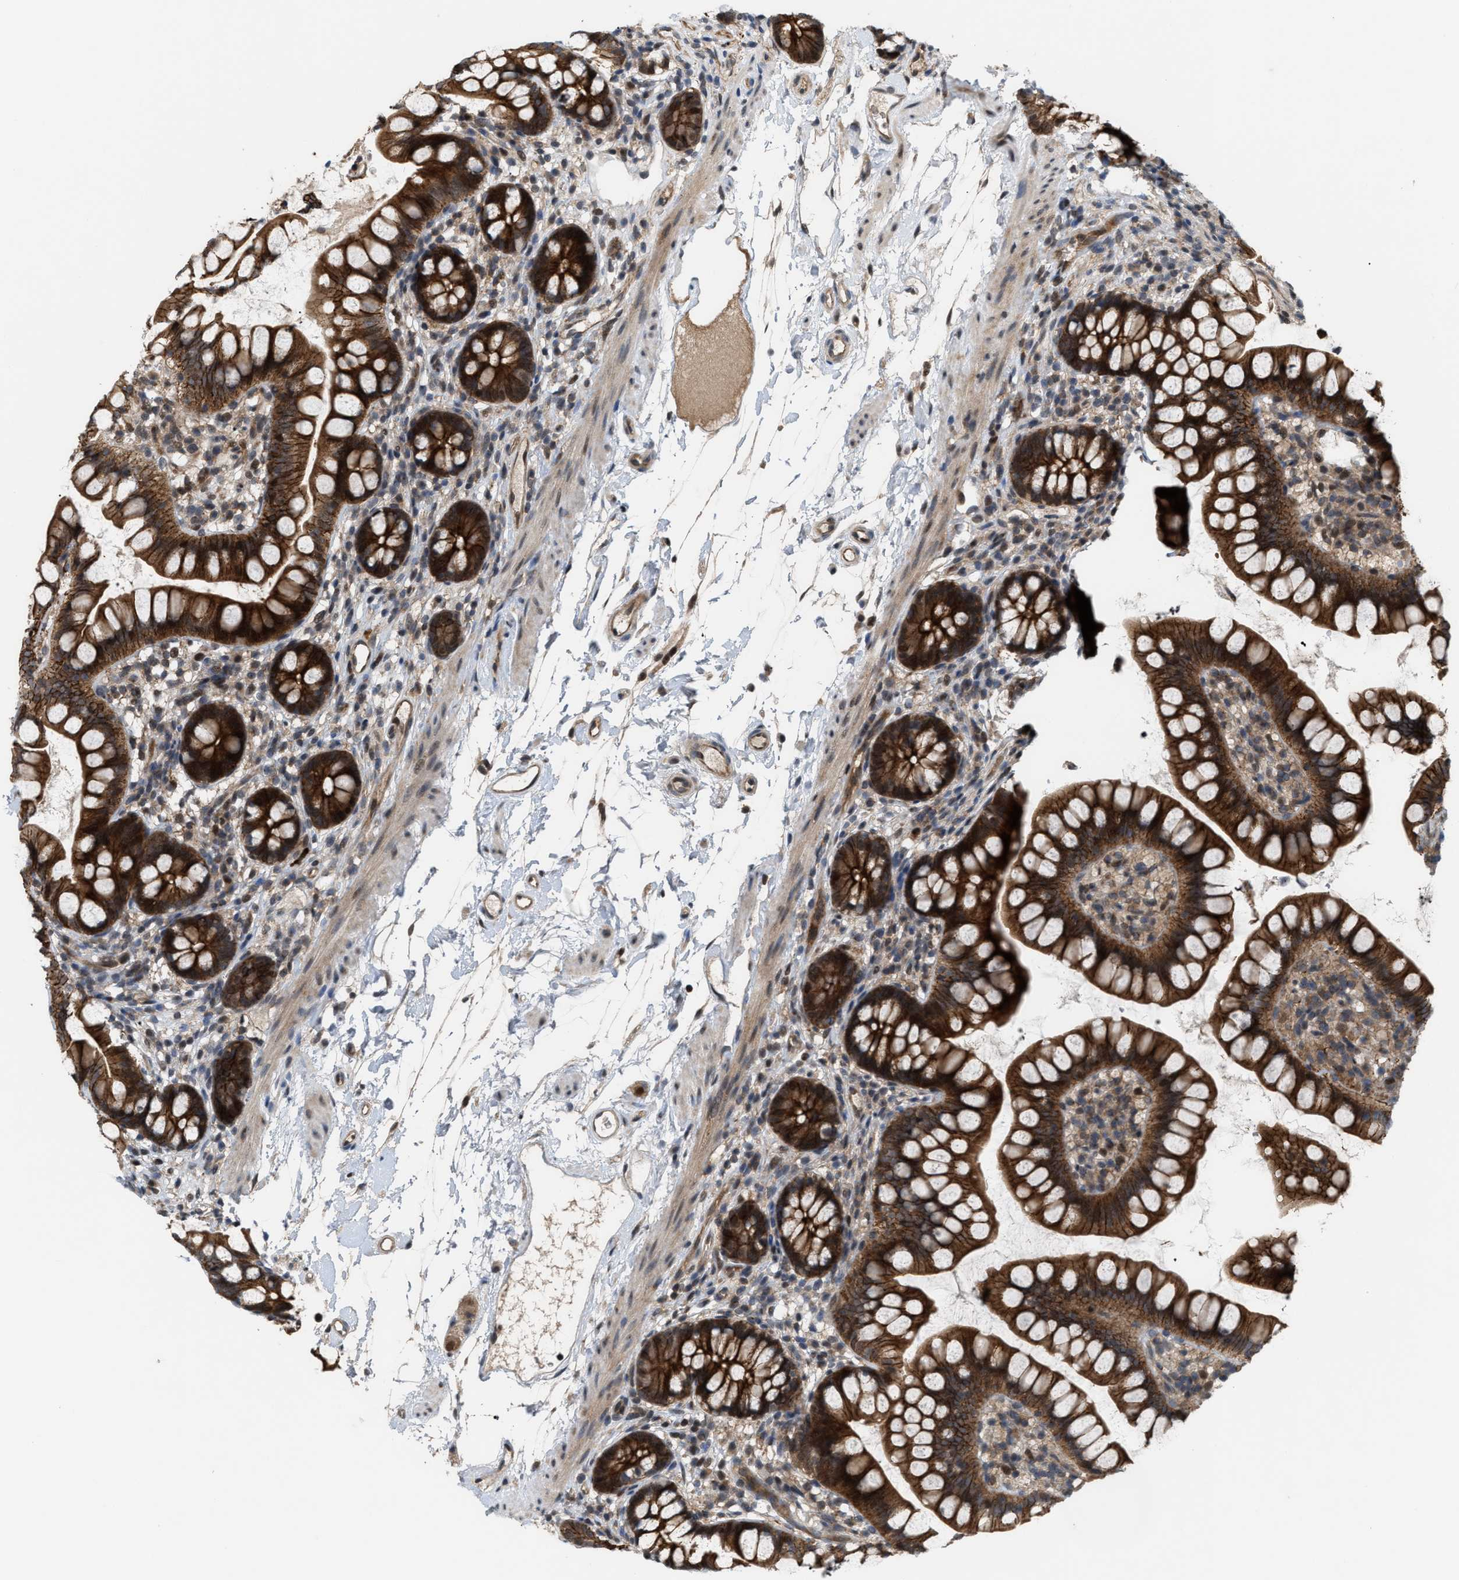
{"staining": {"intensity": "strong", "quantity": ">75%", "location": "cytoplasmic/membranous"}, "tissue": "small intestine", "cell_type": "Glandular cells", "image_type": "normal", "snomed": [{"axis": "morphology", "description": "Normal tissue, NOS"}, {"axis": "topography", "description": "Small intestine"}], "caption": "DAB immunohistochemical staining of benign small intestine shows strong cytoplasmic/membranous protein staining in about >75% of glandular cells.", "gene": "RFFL", "patient": {"sex": "female", "age": 84}}